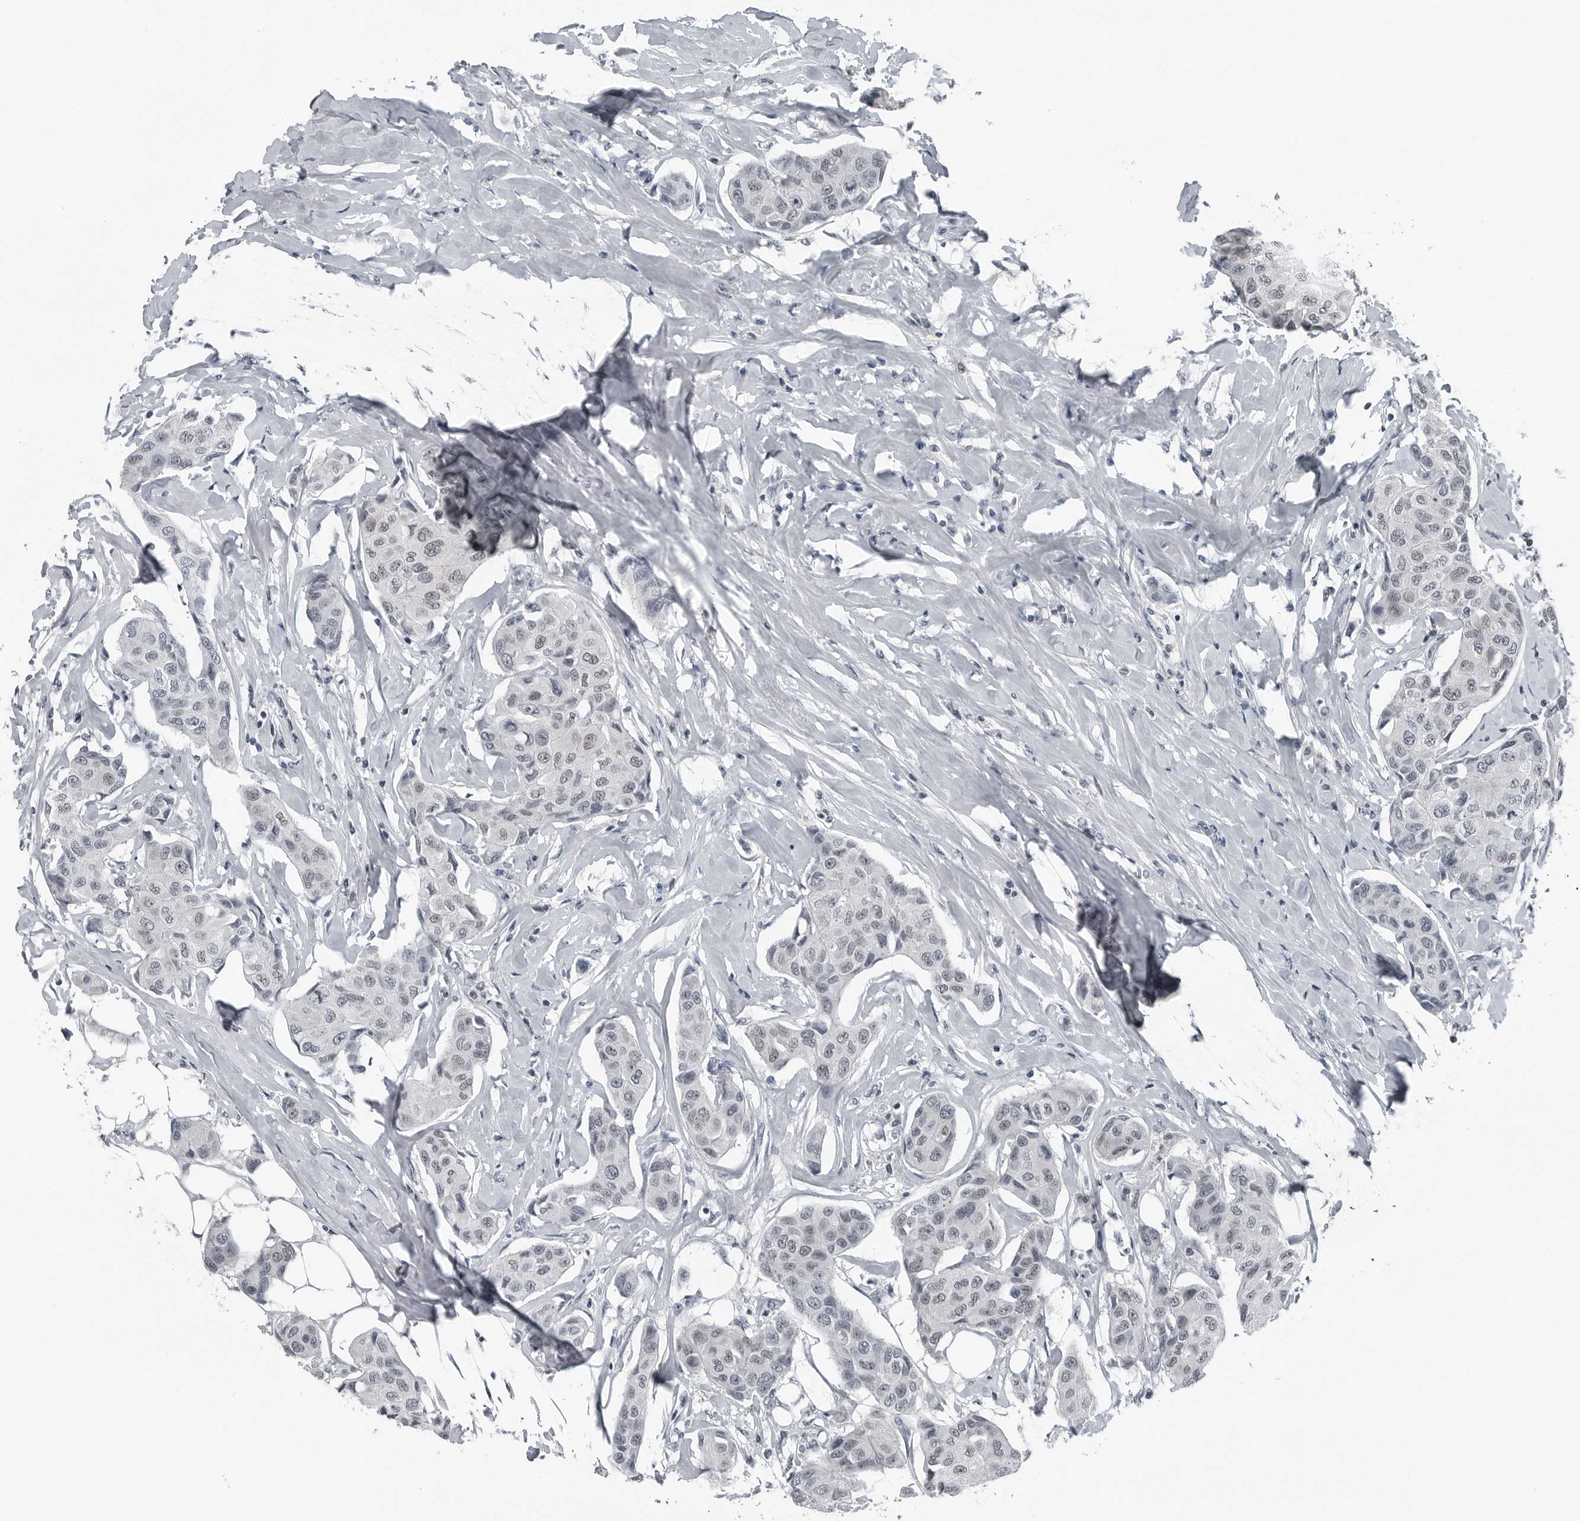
{"staining": {"intensity": "negative", "quantity": "none", "location": "none"}, "tissue": "breast cancer", "cell_type": "Tumor cells", "image_type": "cancer", "snomed": [{"axis": "morphology", "description": "Duct carcinoma"}, {"axis": "topography", "description": "Breast"}], "caption": "This is a photomicrograph of IHC staining of breast cancer (invasive ductal carcinoma), which shows no positivity in tumor cells.", "gene": "AKR1A1", "patient": {"sex": "female", "age": 80}}